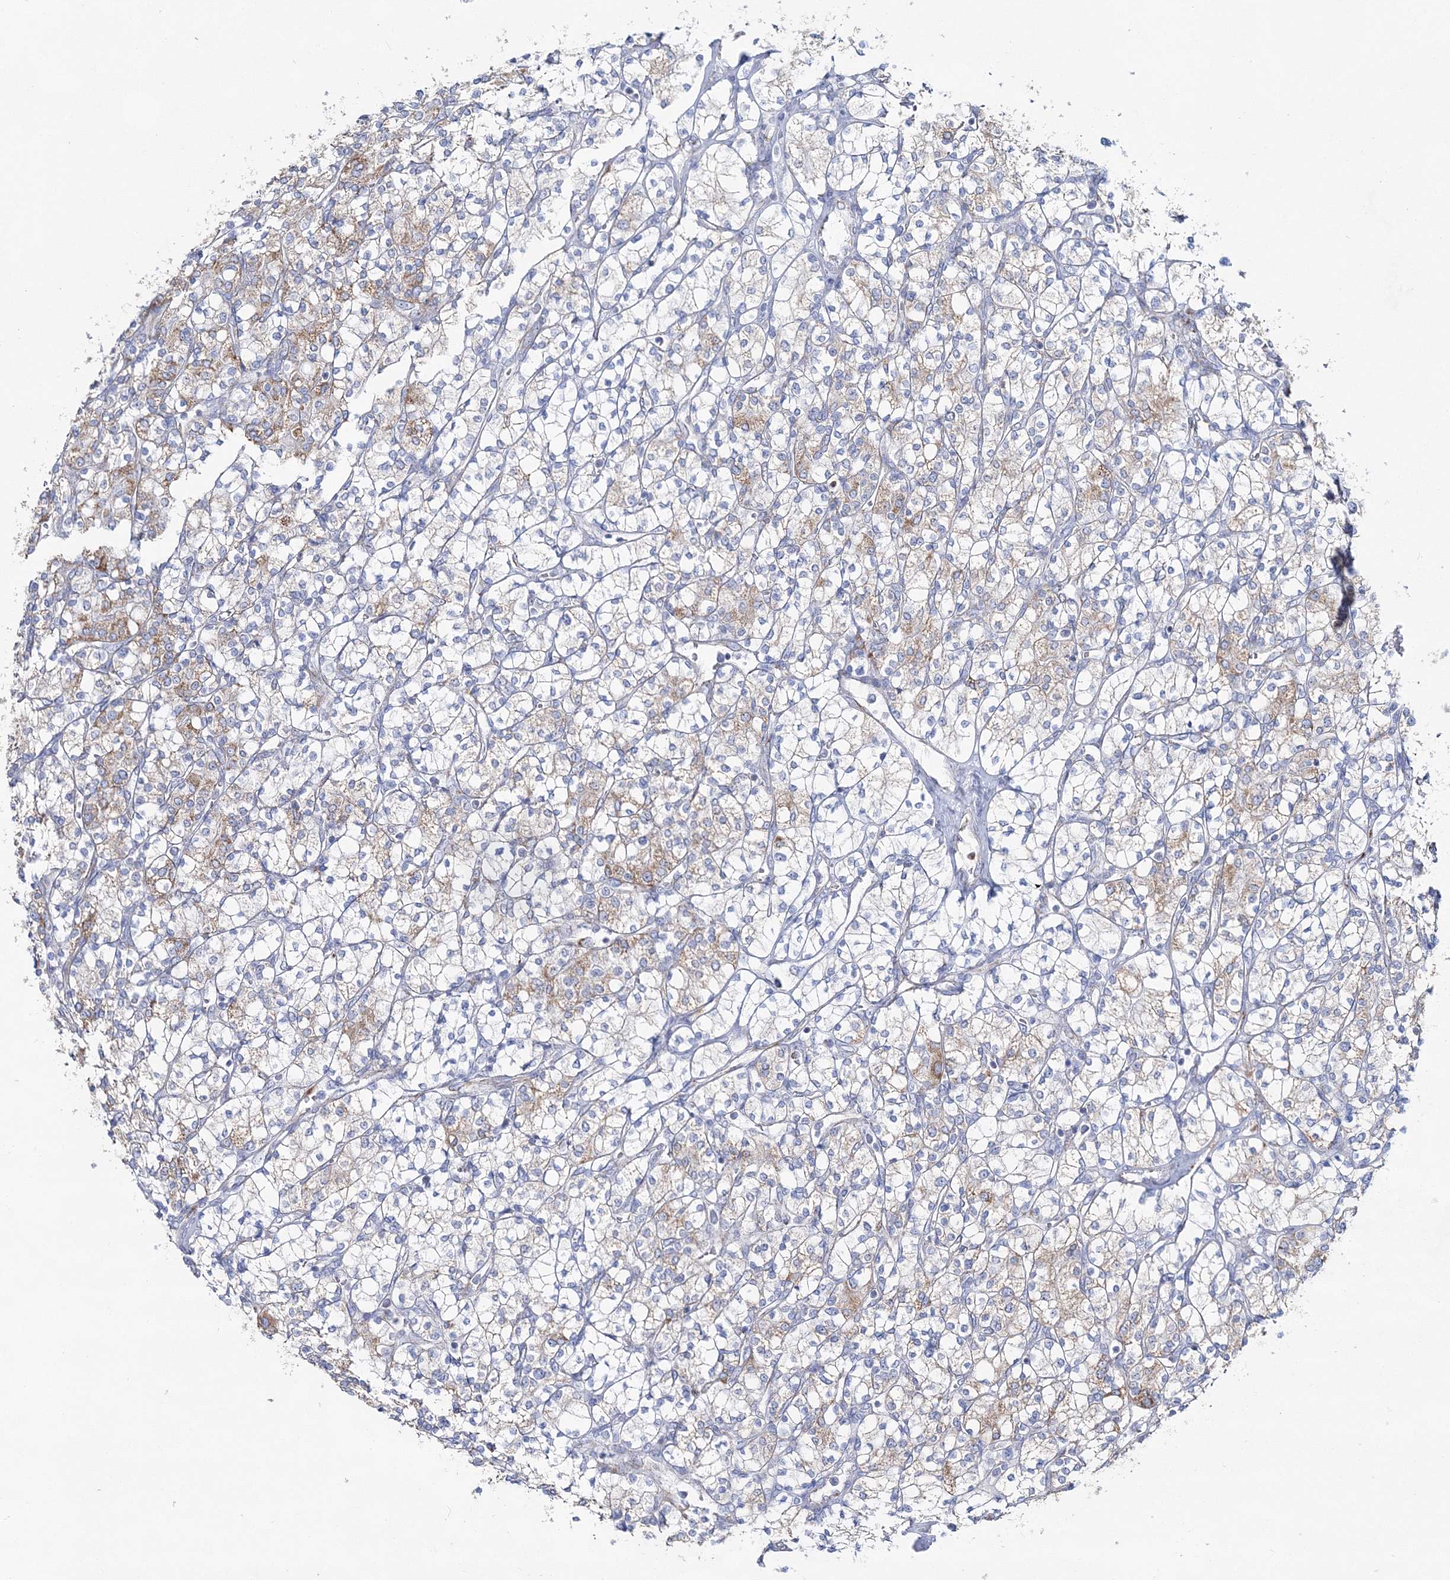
{"staining": {"intensity": "weak", "quantity": "25%-75%", "location": "cytoplasmic/membranous"}, "tissue": "renal cancer", "cell_type": "Tumor cells", "image_type": "cancer", "snomed": [{"axis": "morphology", "description": "Adenocarcinoma, NOS"}, {"axis": "topography", "description": "Kidney"}], "caption": "High-magnification brightfield microscopy of renal cancer (adenocarcinoma) stained with DAB (brown) and counterstained with hematoxylin (blue). tumor cells exhibit weak cytoplasmic/membranous expression is present in approximately25%-75% of cells.", "gene": "HIBCH", "patient": {"sex": "male", "age": 77}}